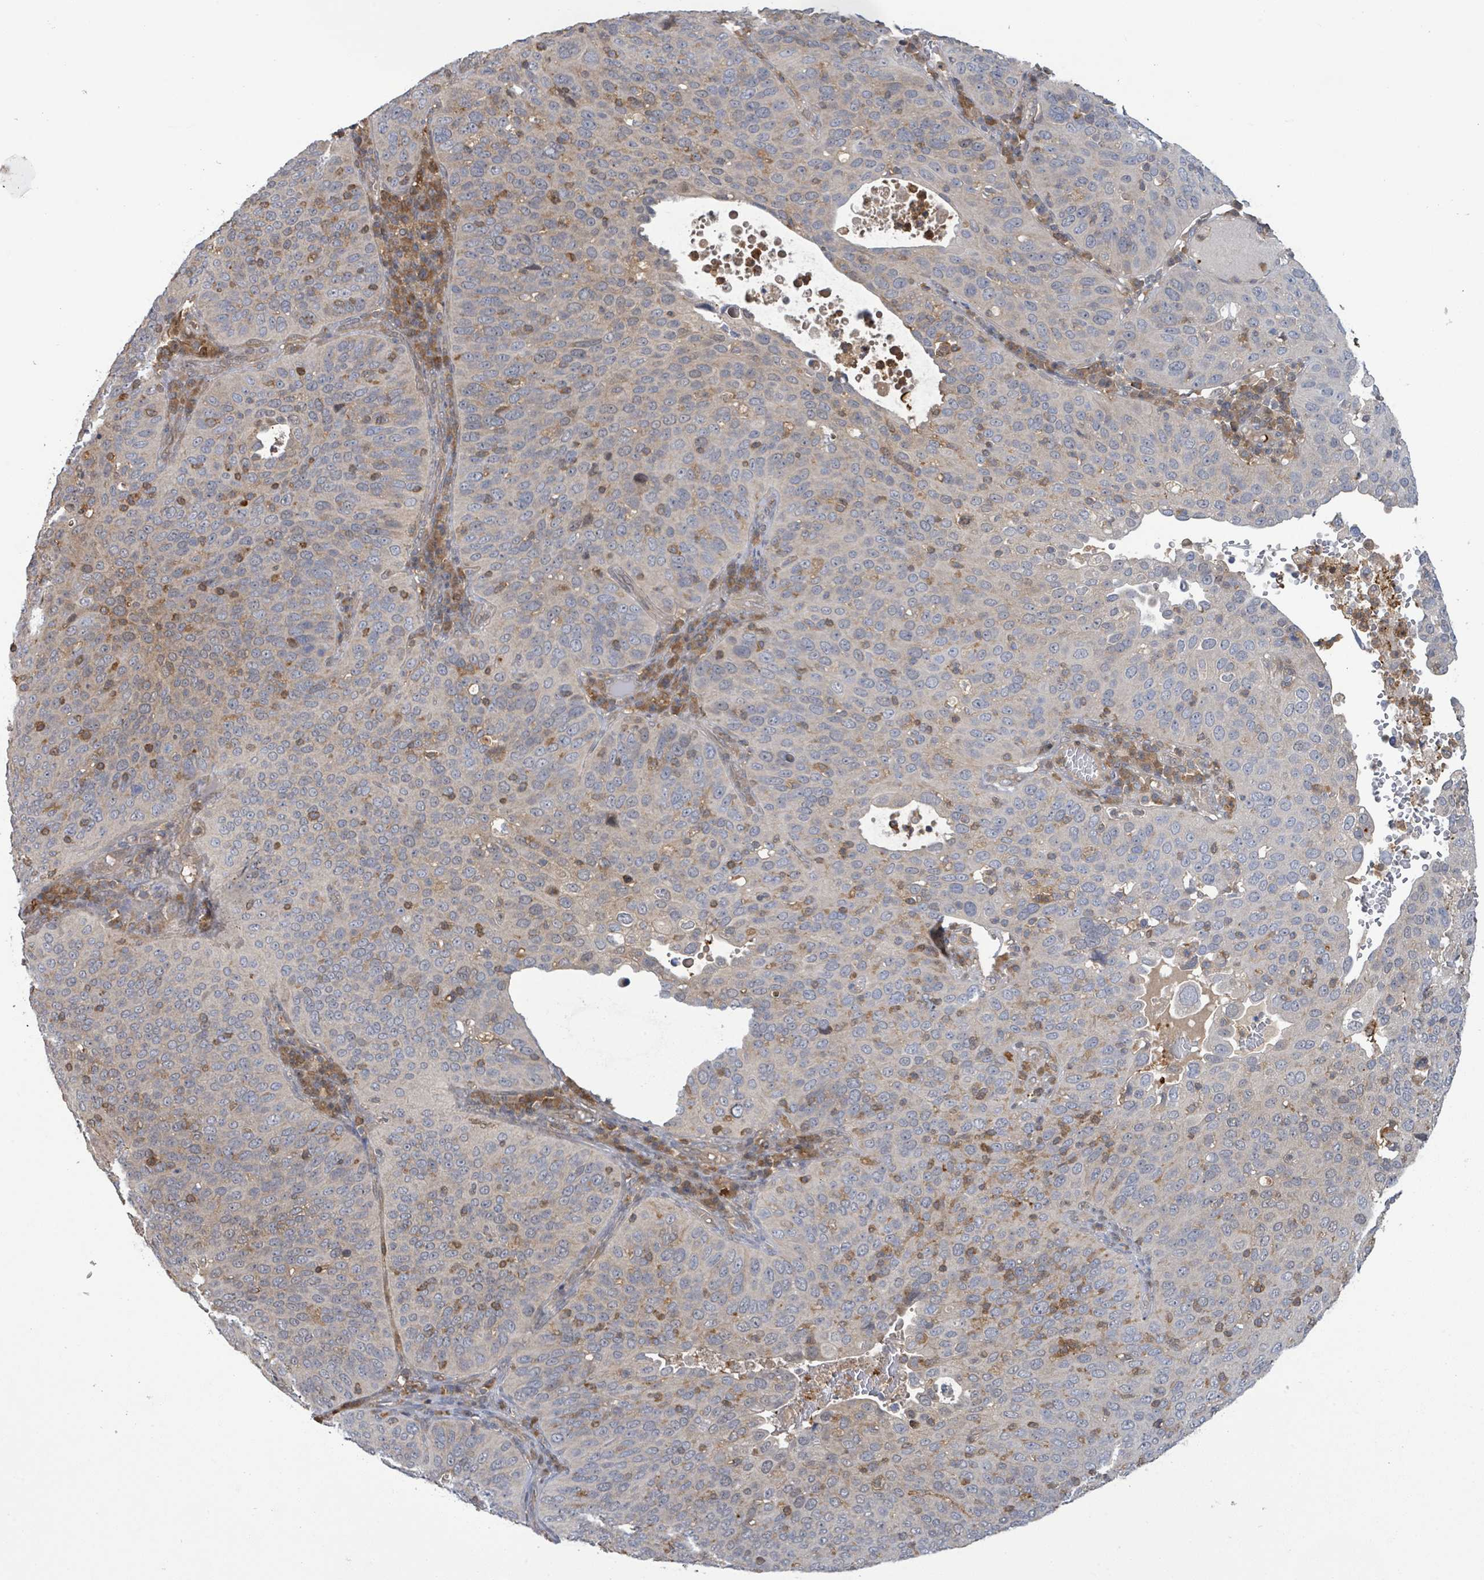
{"staining": {"intensity": "moderate", "quantity": "<25%", "location": "cytoplasmic/membranous"}, "tissue": "cervical cancer", "cell_type": "Tumor cells", "image_type": "cancer", "snomed": [{"axis": "morphology", "description": "Squamous cell carcinoma, NOS"}, {"axis": "topography", "description": "Cervix"}], "caption": "Protein expression analysis of human cervical cancer (squamous cell carcinoma) reveals moderate cytoplasmic/membranous expression in approximately <25% of tumor cells. (DAB IHC with brightfield microscopy, high magnification).", "gene": "PGAM1", "patient": {"sex": "female", "age": 36}}